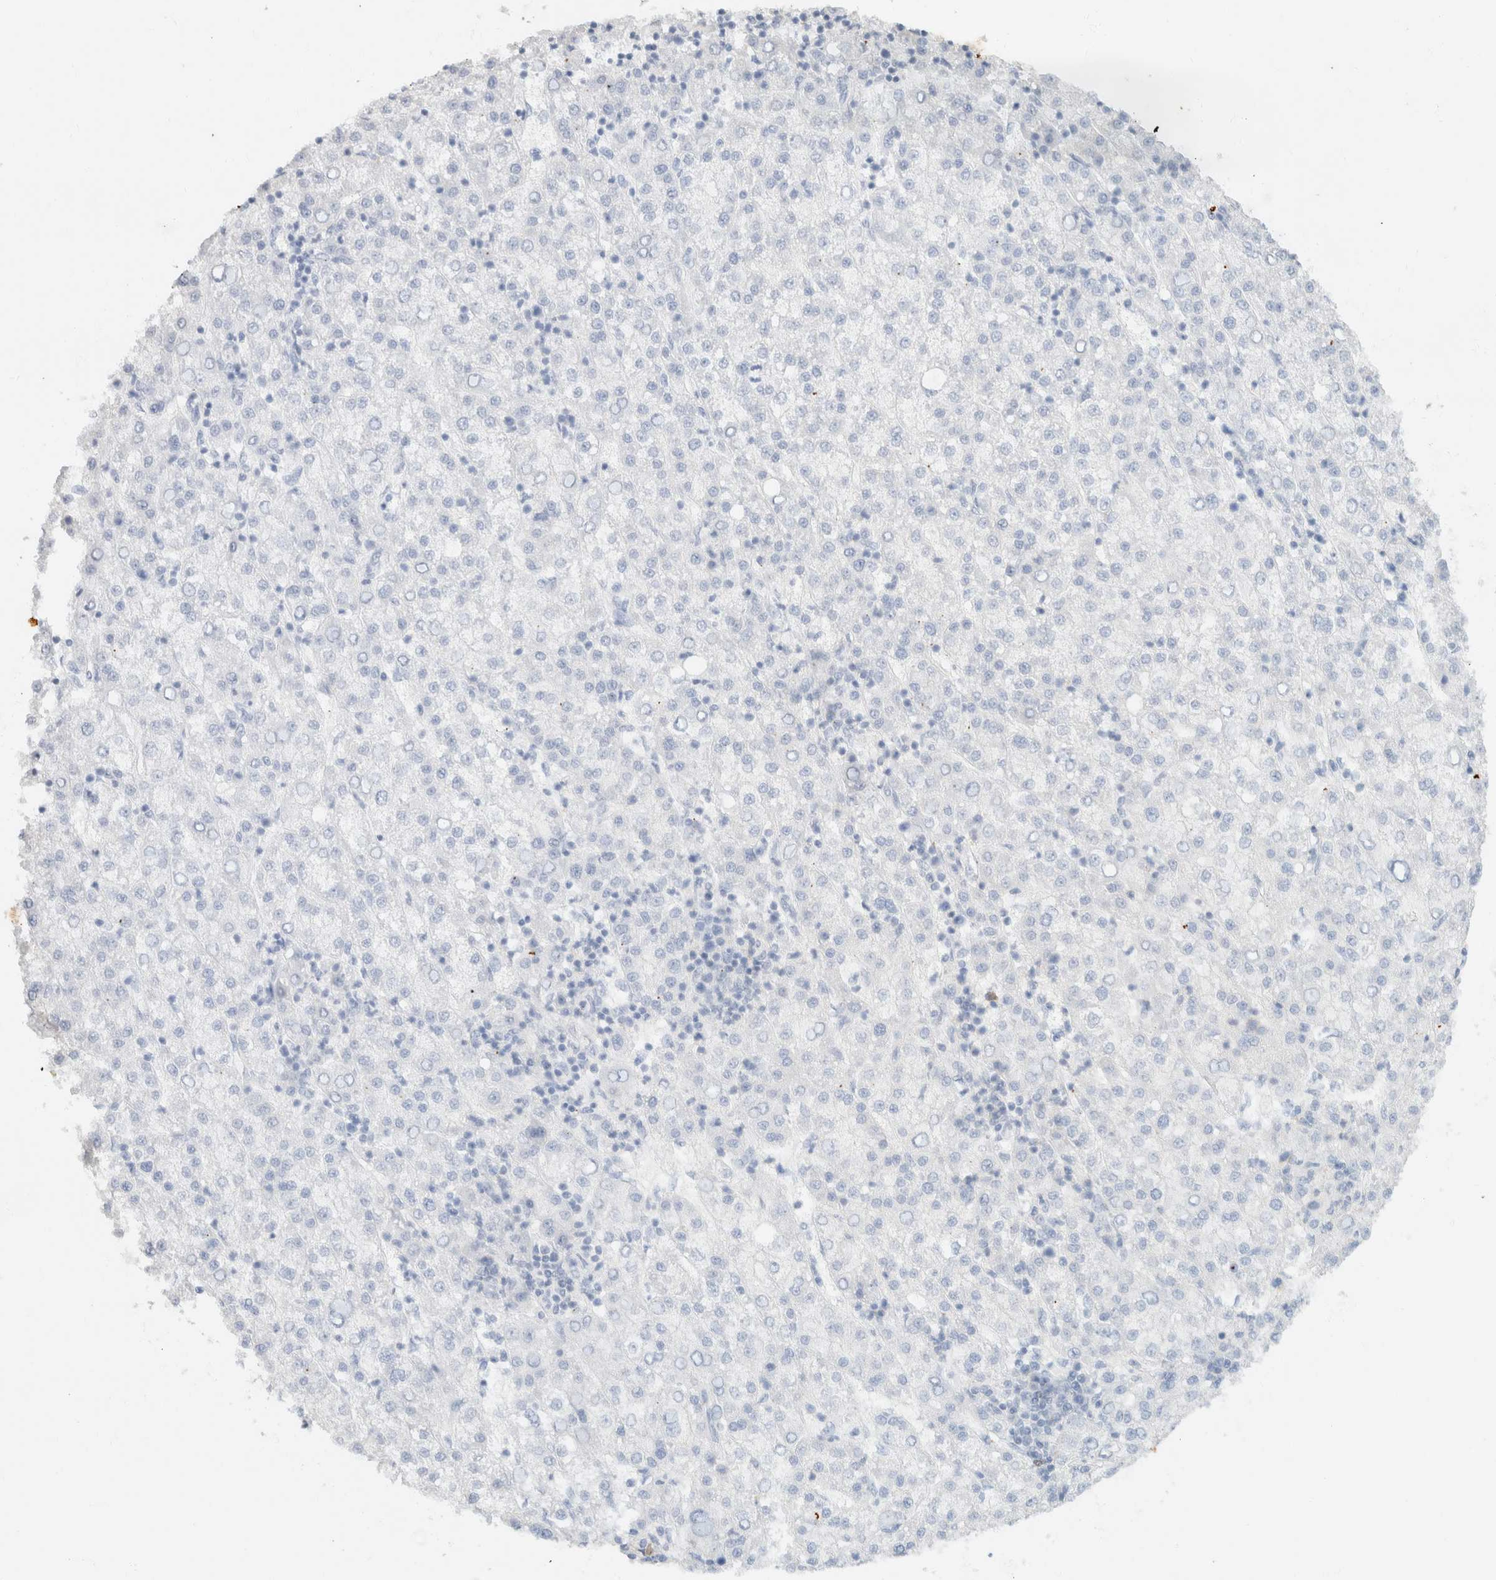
{"staining": {"intensity": "negative", "quantity": "none", "location": "none"}, "tissue": "liver cancer", "cell_type": "Tumor cells", "image_type": "cancer", "snomed": [{"axis": "morphology", "description": "Carcinoma, Hepatocellular, NOS"}, {"axis": "topography", "description": "Liver"}], "caption": "Immunohistochemistry (IHC) micrograph of human liver hepatocellular carcinoma stained for a protein (brown), which reveals no positivity in tumor cells.", "gene": "SH3GLB2", "patient": {"sex": "female", "age": 58}}